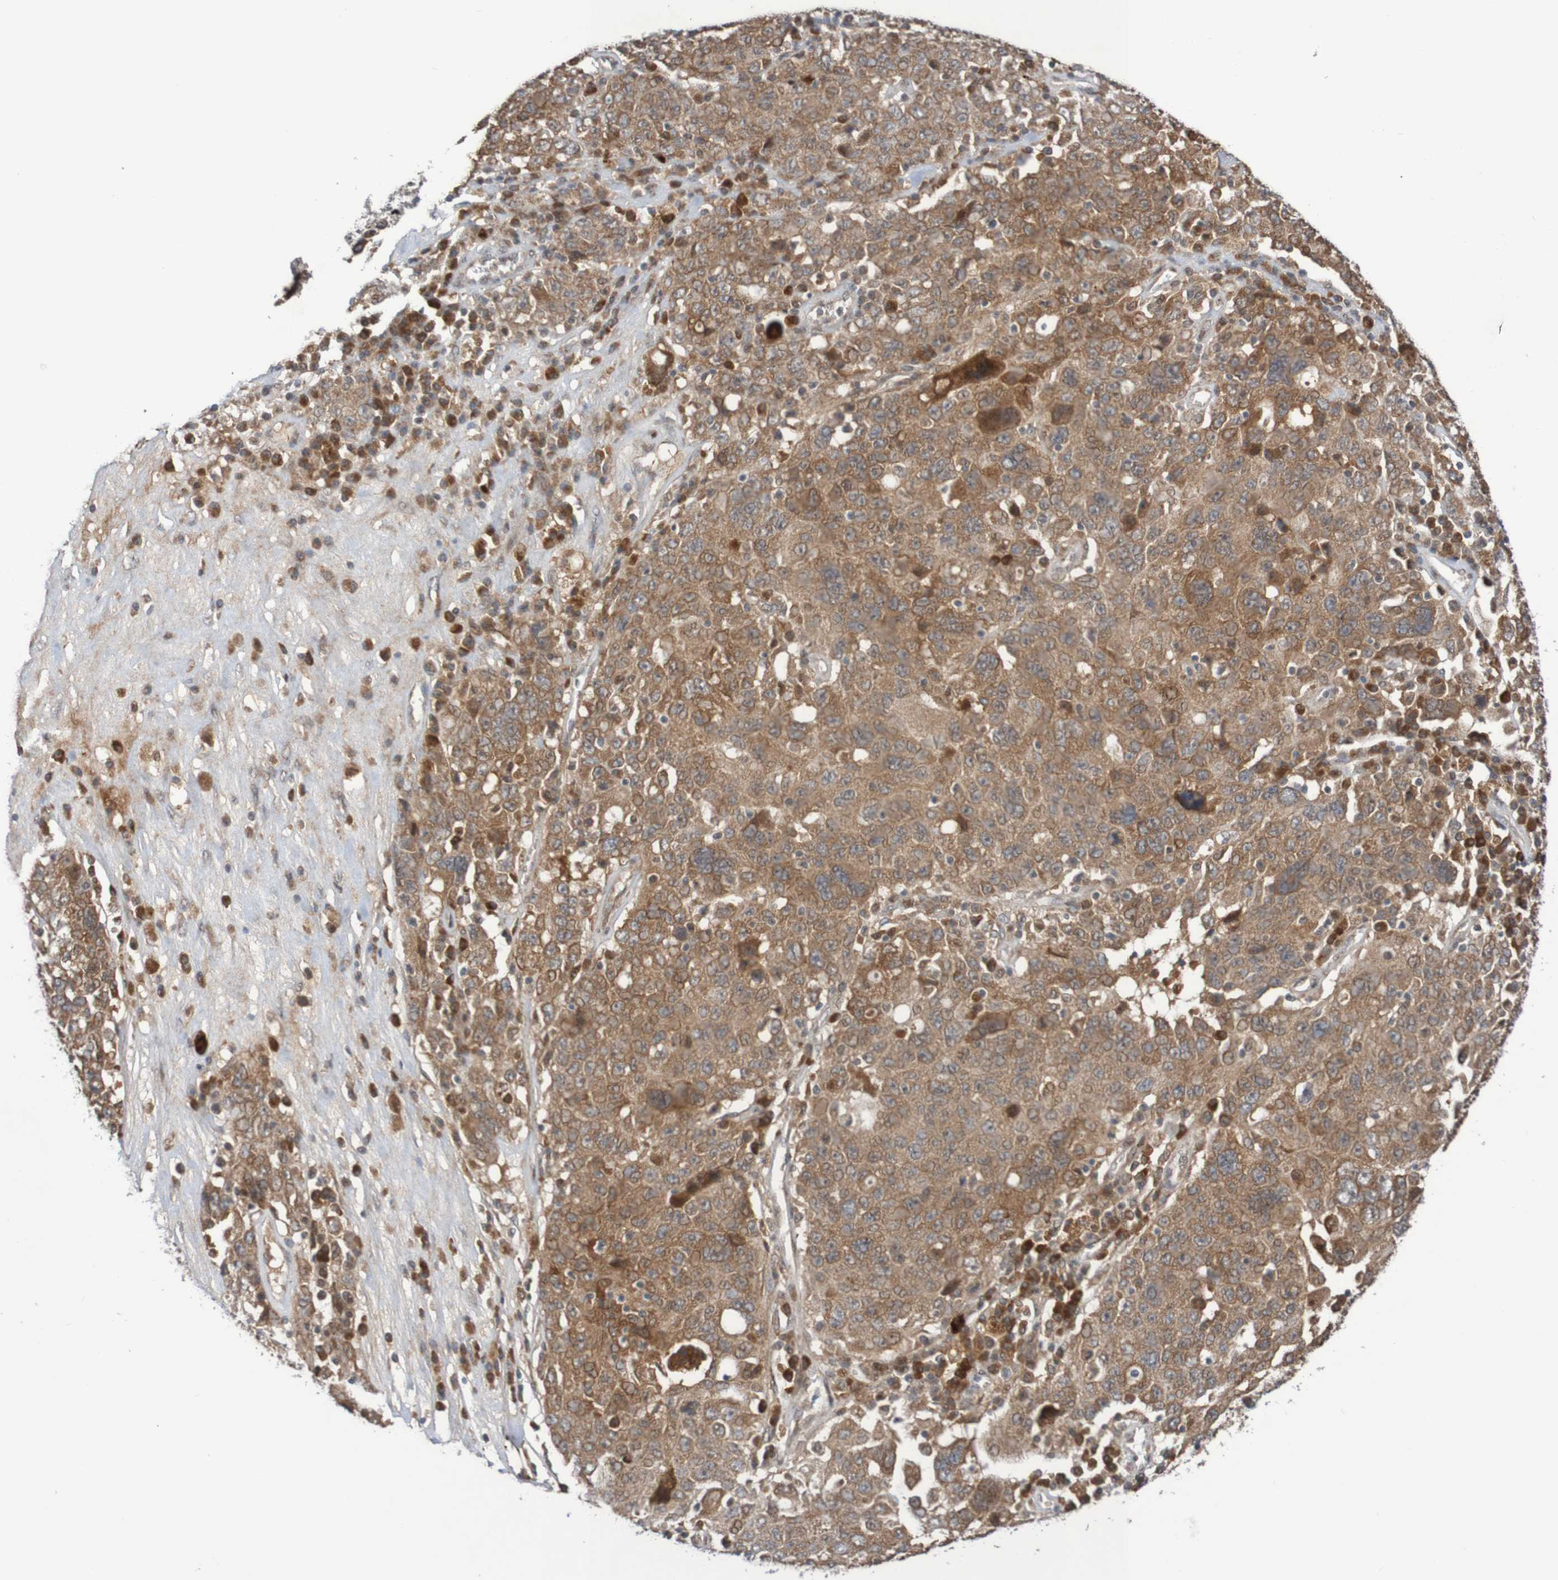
{"staining": {"intensity": "moderate", "quantity": ">75%", "location": "cytoplasmic/membranous"}, "tissue": "ovarian cancer", "cell_type": "Tumor cells", "image_type": "cancer", "snomed": [{"axis": "morphology", "description": "Carcinoma, endometroid"}, {"axis": "topography", "description": "Ovary"}], "caption": "Immunohistochemical staining of ovarian endometroid carcinoma demonstrates moderate cytoplasmic/membranous protein positivity in about >75% of tumor cells. The protein of interest is shown in brown color, while the nuclei are stained blue.", "gene": "ITLN1", "patient": {"sex": "female", "age": 62}}